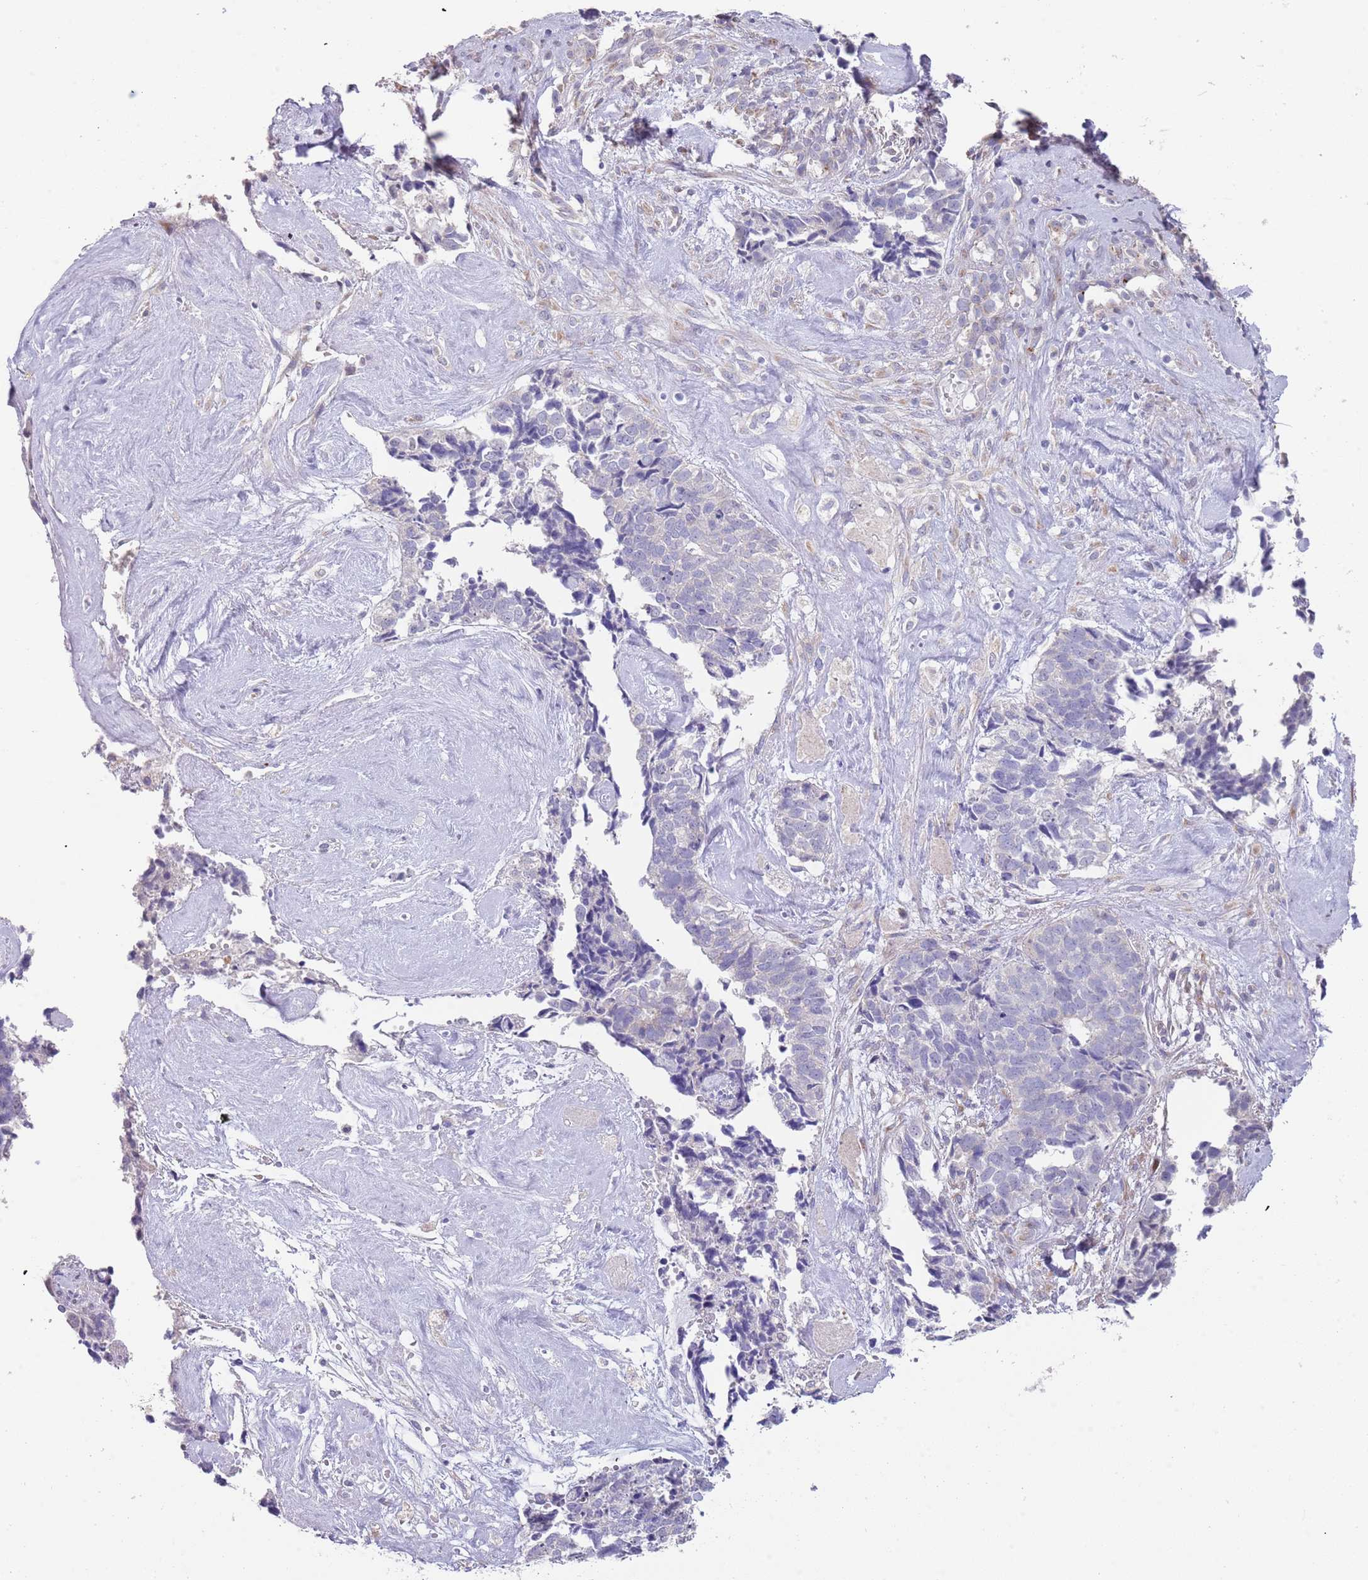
{"staining": {"intensity": "negative", "quantity": "none", "location": "none"}, "tissue": "cervical cancer", "cell_type": "Tumor cells", "image_type": "cancer", "snomed": [{"axis": "morphology", "description": "Squamous cell carcinoma, NOS"}, {"axis": "topography", "description": "Cervix"}], "caption": "Squamous cell carcinoma (cervical) was stained to show a protein in brown. There is no significant staining in tumor cells. Nuclei are stained in blue.", "gene": "TNRC6C", "patient": {"sex": "female", "age": 63}}